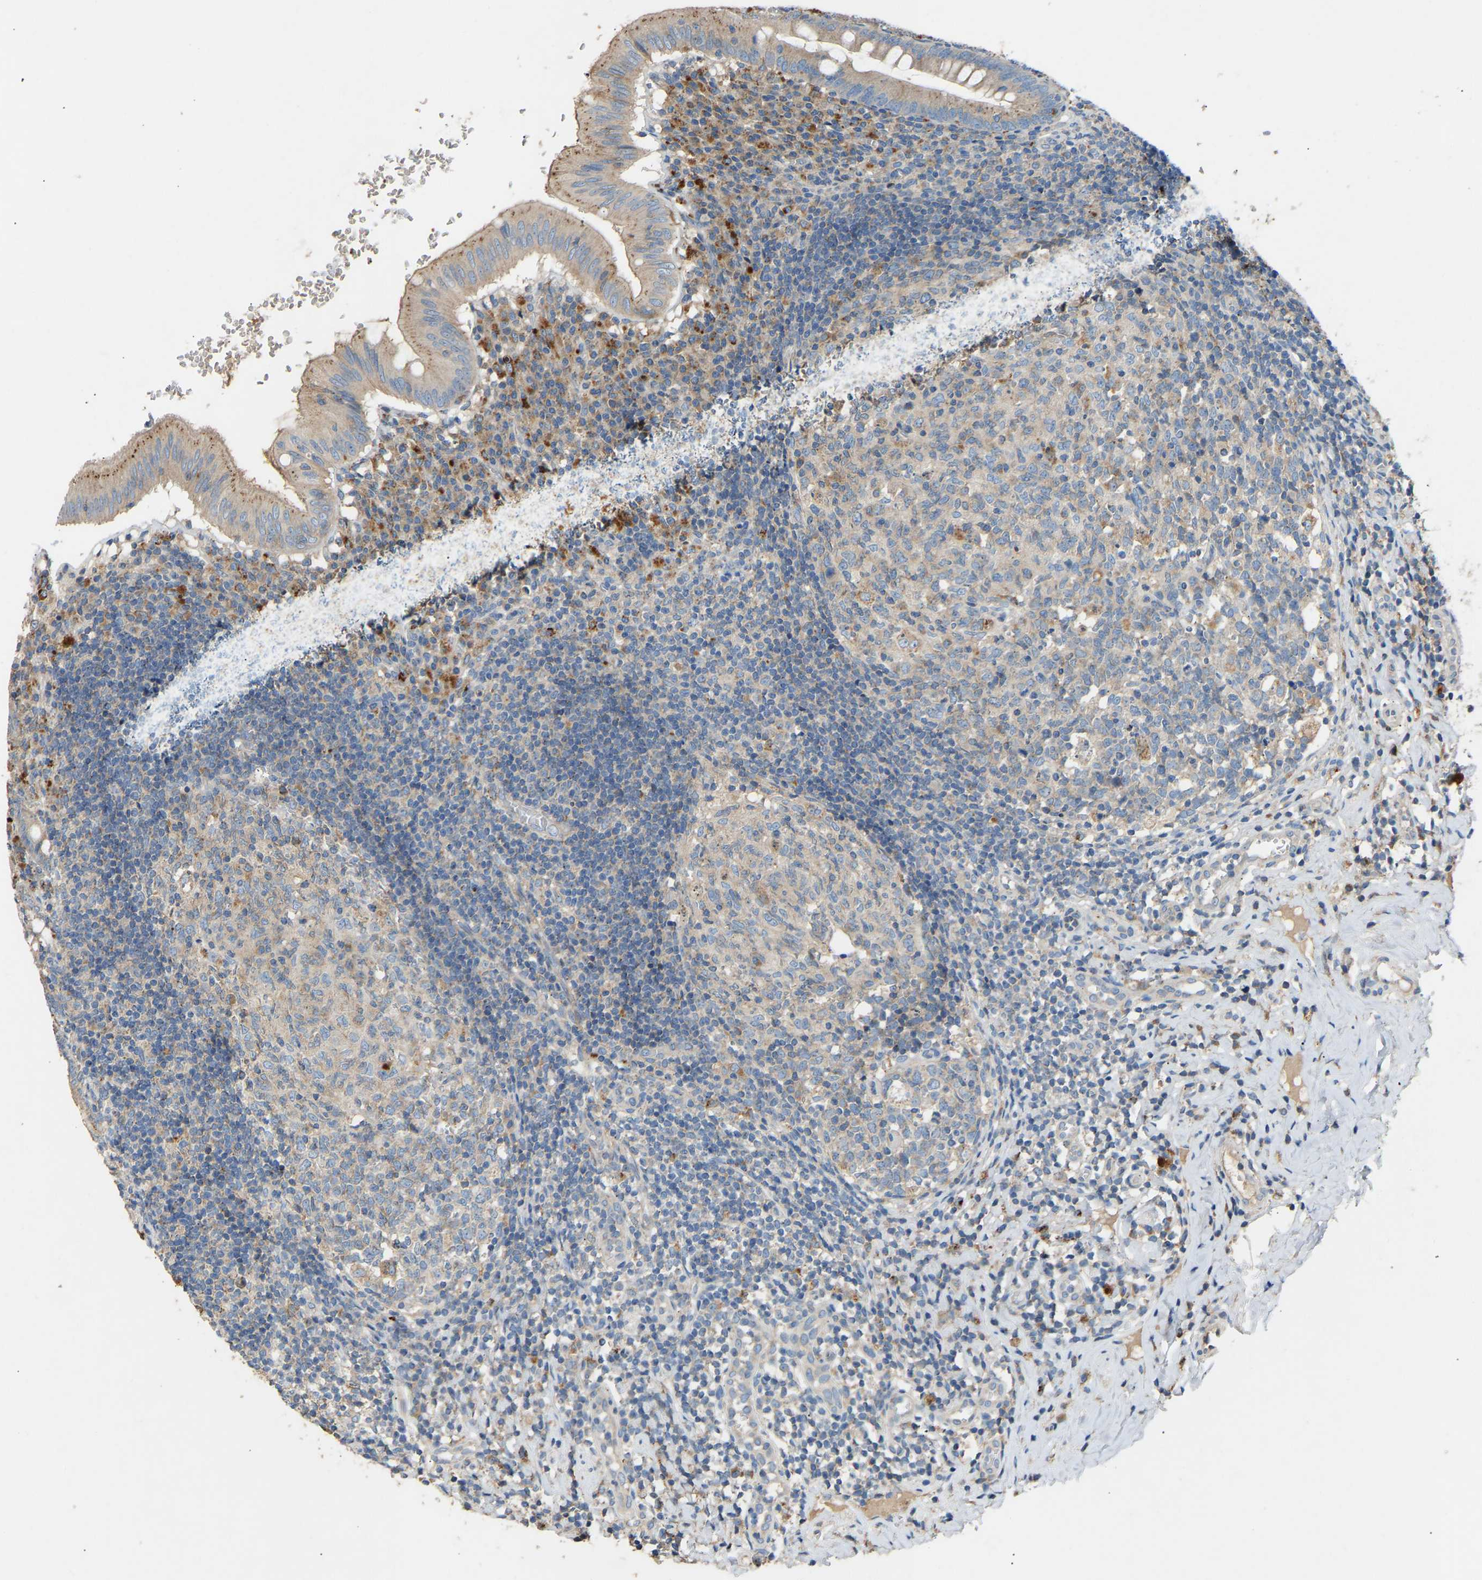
{"staining": {"intensity": "weak", "quantity": ">75%", "location": "cytoplasmic/membranous"}, "tissue": "appendix", "cell_type": "Glandular cells", "image_type": "normal", "snomed": [{"axis": "morphology", "description": "Normal tissue, NOS"}, {"axis": "topography", "description": "Appendix"}], "caption": "This photomicrograph exhibits immunohistochemistry staining of benign appendix, with low weak cytoplasmic/membranous expression in approximately >75% of glandular cells.", "gene": "RGP1", "patient": {"sex": "male", "age": 8}}